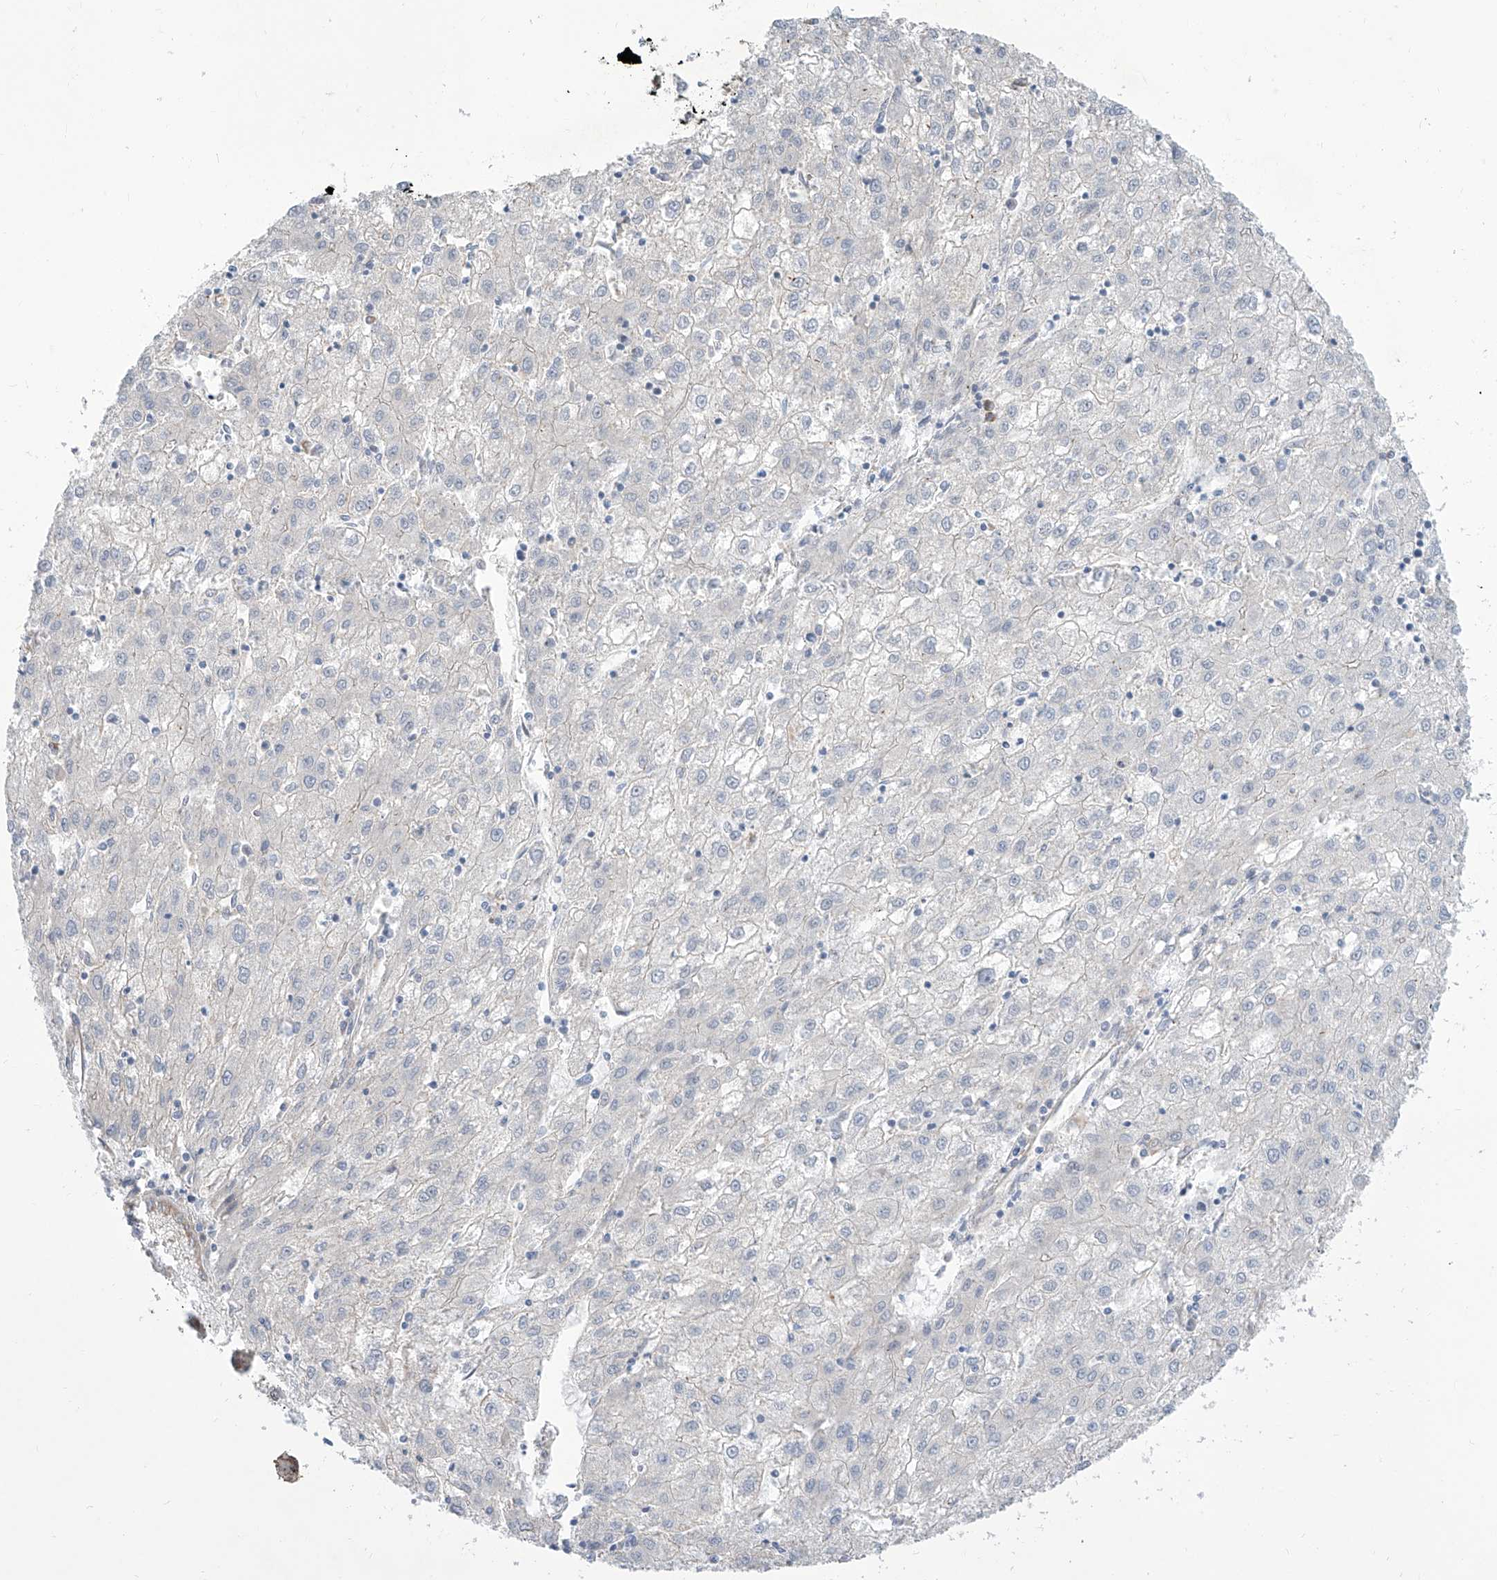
{"staining": {"intensity": "negative", "quantity": "none", "location": "none"}, "tissue": "liver cancer", "cell_type": "Tumor cells", "image_type": "cancer", "snomed": [{"axis": "morphology", "description": "Carcinoma, Hepatocellular, NOS"}, {"axis": "topography", "description": "Liver"}], "caption": "There is no significant positivity in tumor cells of liver cancer.", "gene": "LRRC1", "patient": {"sex": "male", "age": 72}}